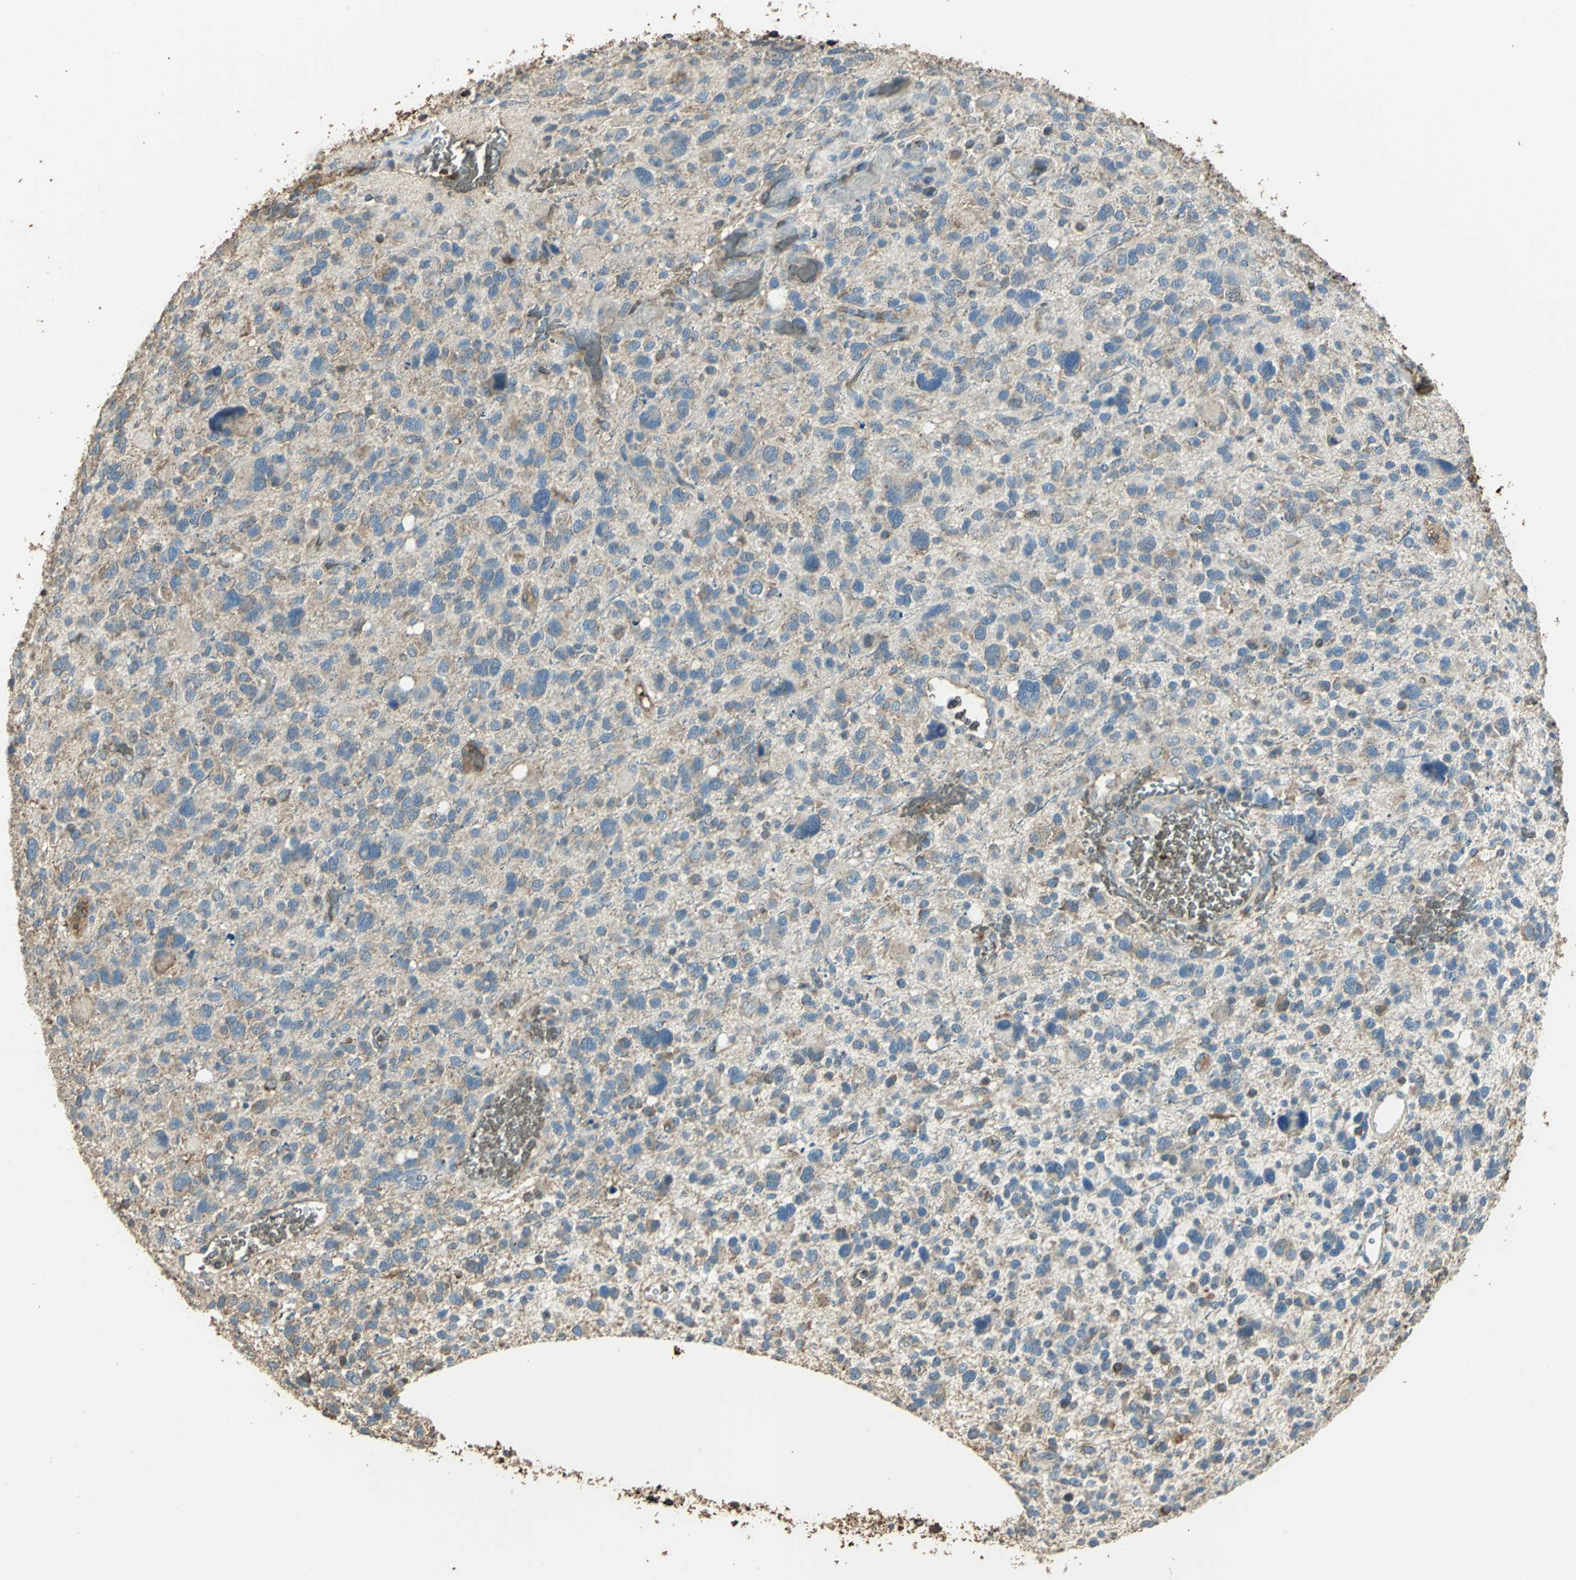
{"staining": {"intensity": "weak", "quantity": ">75%", "location": "cytoplasmic/membranous"}, "tissue": "glioma", "cell_type": "Tumor cells", "image_type": "cancer", "snomed": [{"axis": "morphology", "description": "Glioma, malignant, High grade"}, {"axis": "topography", "description": "Brain"}], "caption": "Brown immunohistochemical staining in human high-grade glioma (malignant) exhibits weak cytoplasmic/membranous staining in about >75% of tumor cells.", "gene": "TRAPPC2", "patient": {"sex": "male", "age": 48}}